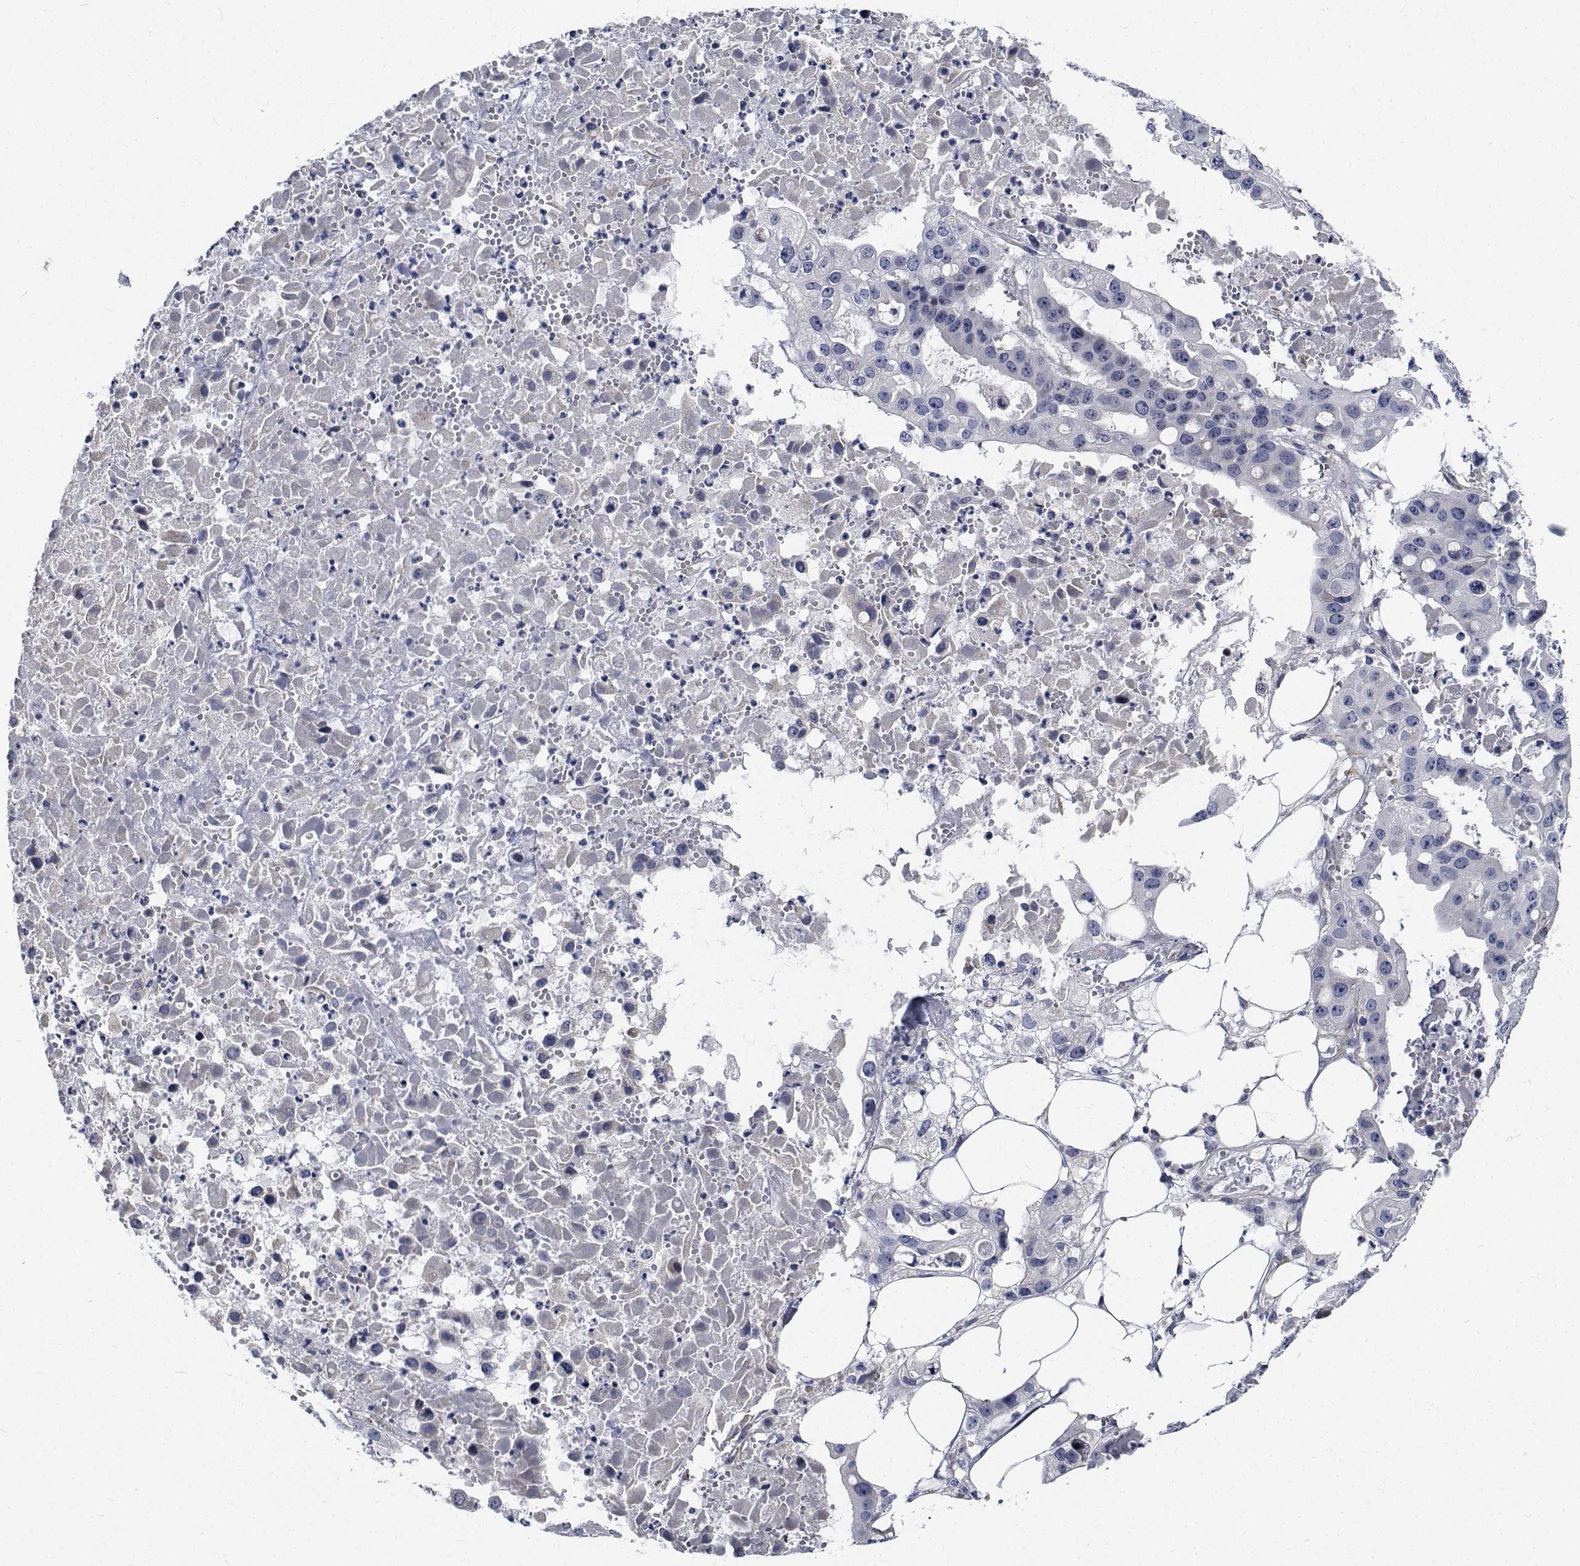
{"staining": {"intensity": "negative", "quantity": "none", "location": "none"}, "tissue": "ovarian cancer", "cell_type": "Tumor cells", "image_type": "cancer", "snomed": [{"axis": "morphology", "description": "Cystadenocarcinoma, serous, NOS"}, {"axis": "topography", "description": "Ovary"}], "caption": "DAB (3,3'-diaminobenzidine) immunohistochemical staining of human serous cystadenocarcinoma (ovarian) shows no significant expression in tumor cells. (Immunohistochemistry, brightfield microscopy, high magnification).", "gene": "TTBK1", "patient": {"sex": "female", "age": 56}}